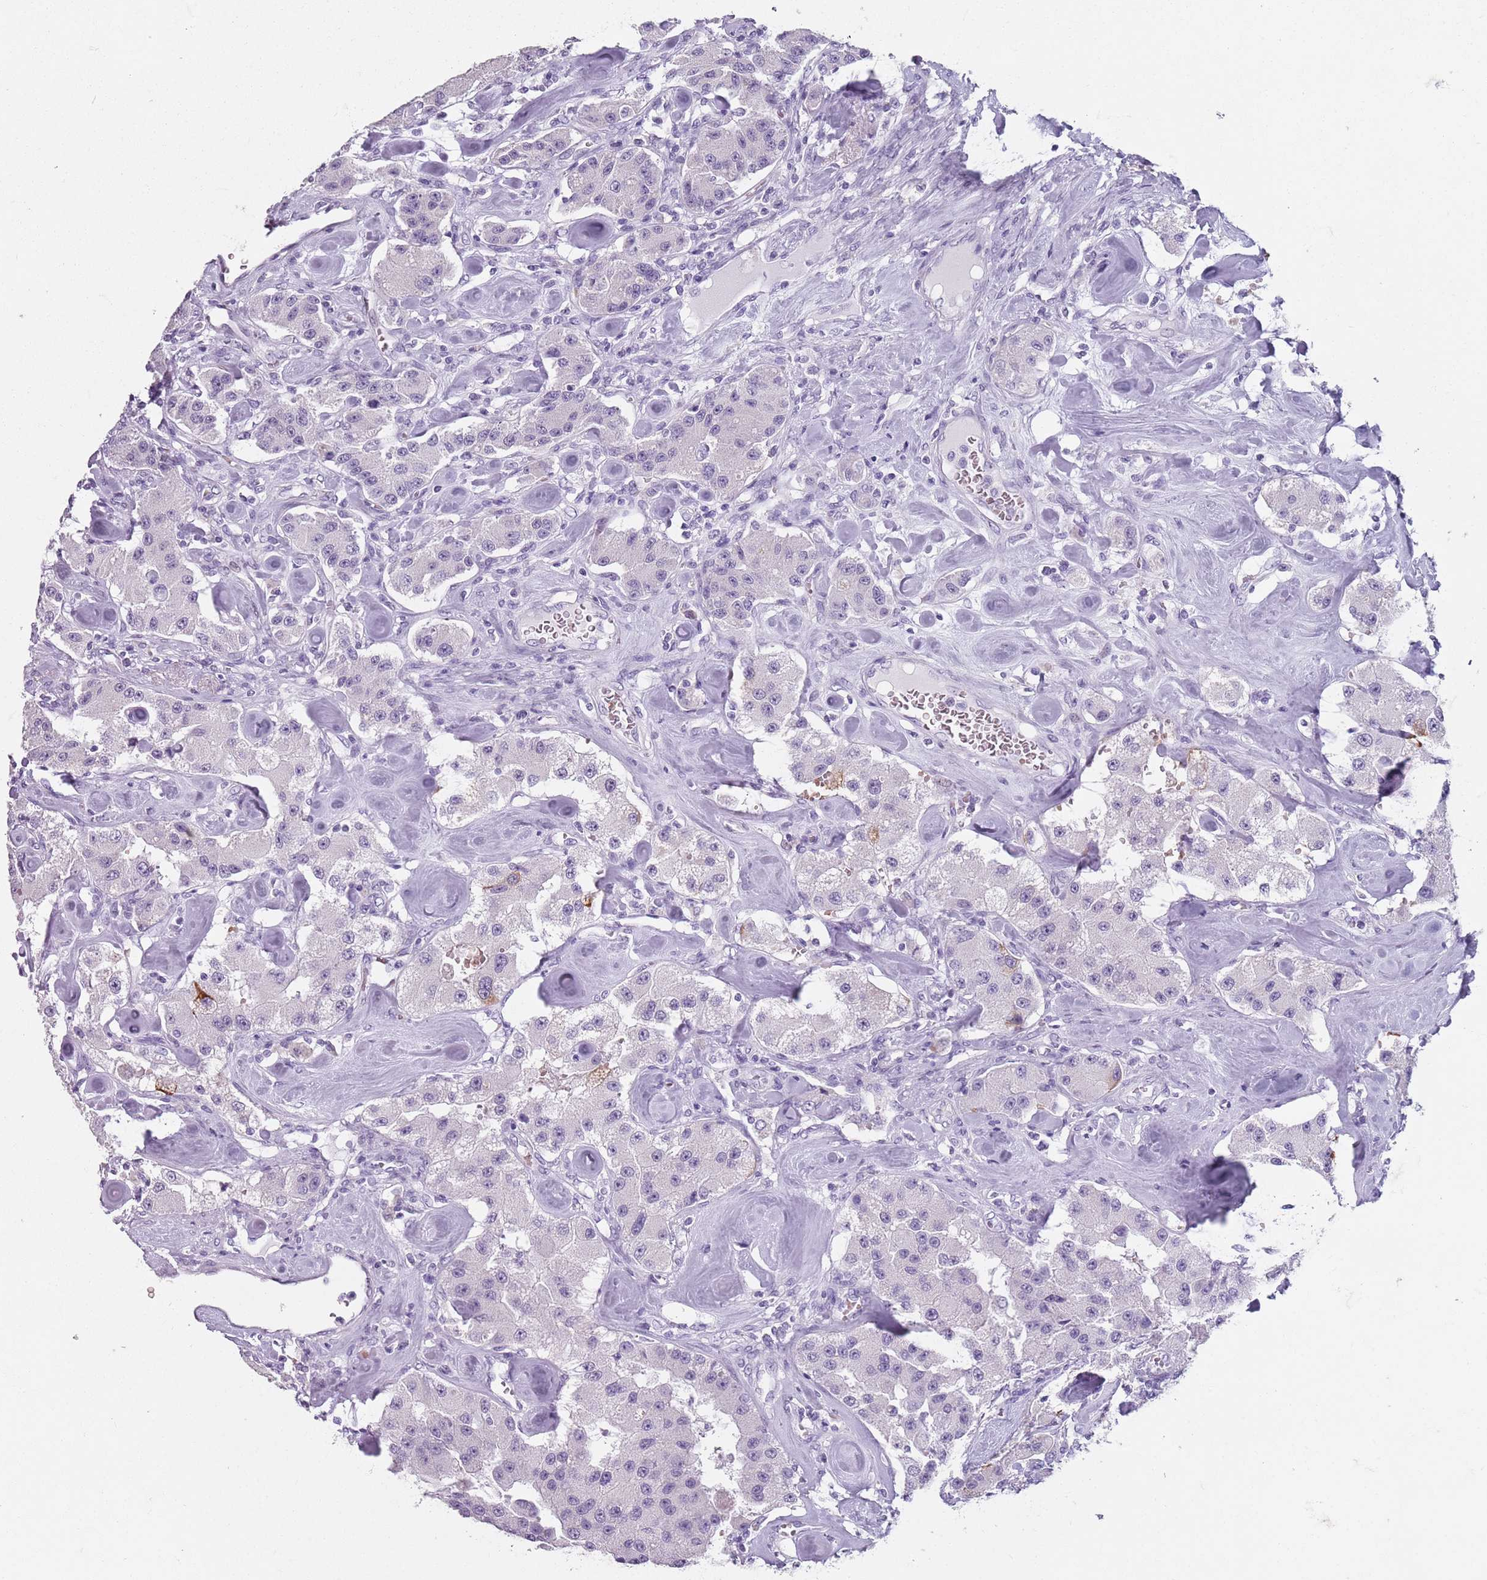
{"staining": {"intensity": "negative", "quantity": "none", "location": "none"}, "tissue": "carcinoid", "cell_type": "Tumor cells", "image_type": "cancer", "snomed": [{"axis": "morphology", "description": "Carcinoid, malignant, NOS"}, {"axis": "topography", "description": "Pancreas"}], "caption": "Immunohistochemistry of human carcinoid reveals no staining in tumor cells. (Brightfield microscopy of DAB (3,3'-diaminobenzidine) immunohistochemistry at high magnification).", "gene": "SPESP1", "patient": {"sex": "male", "age": 41}}